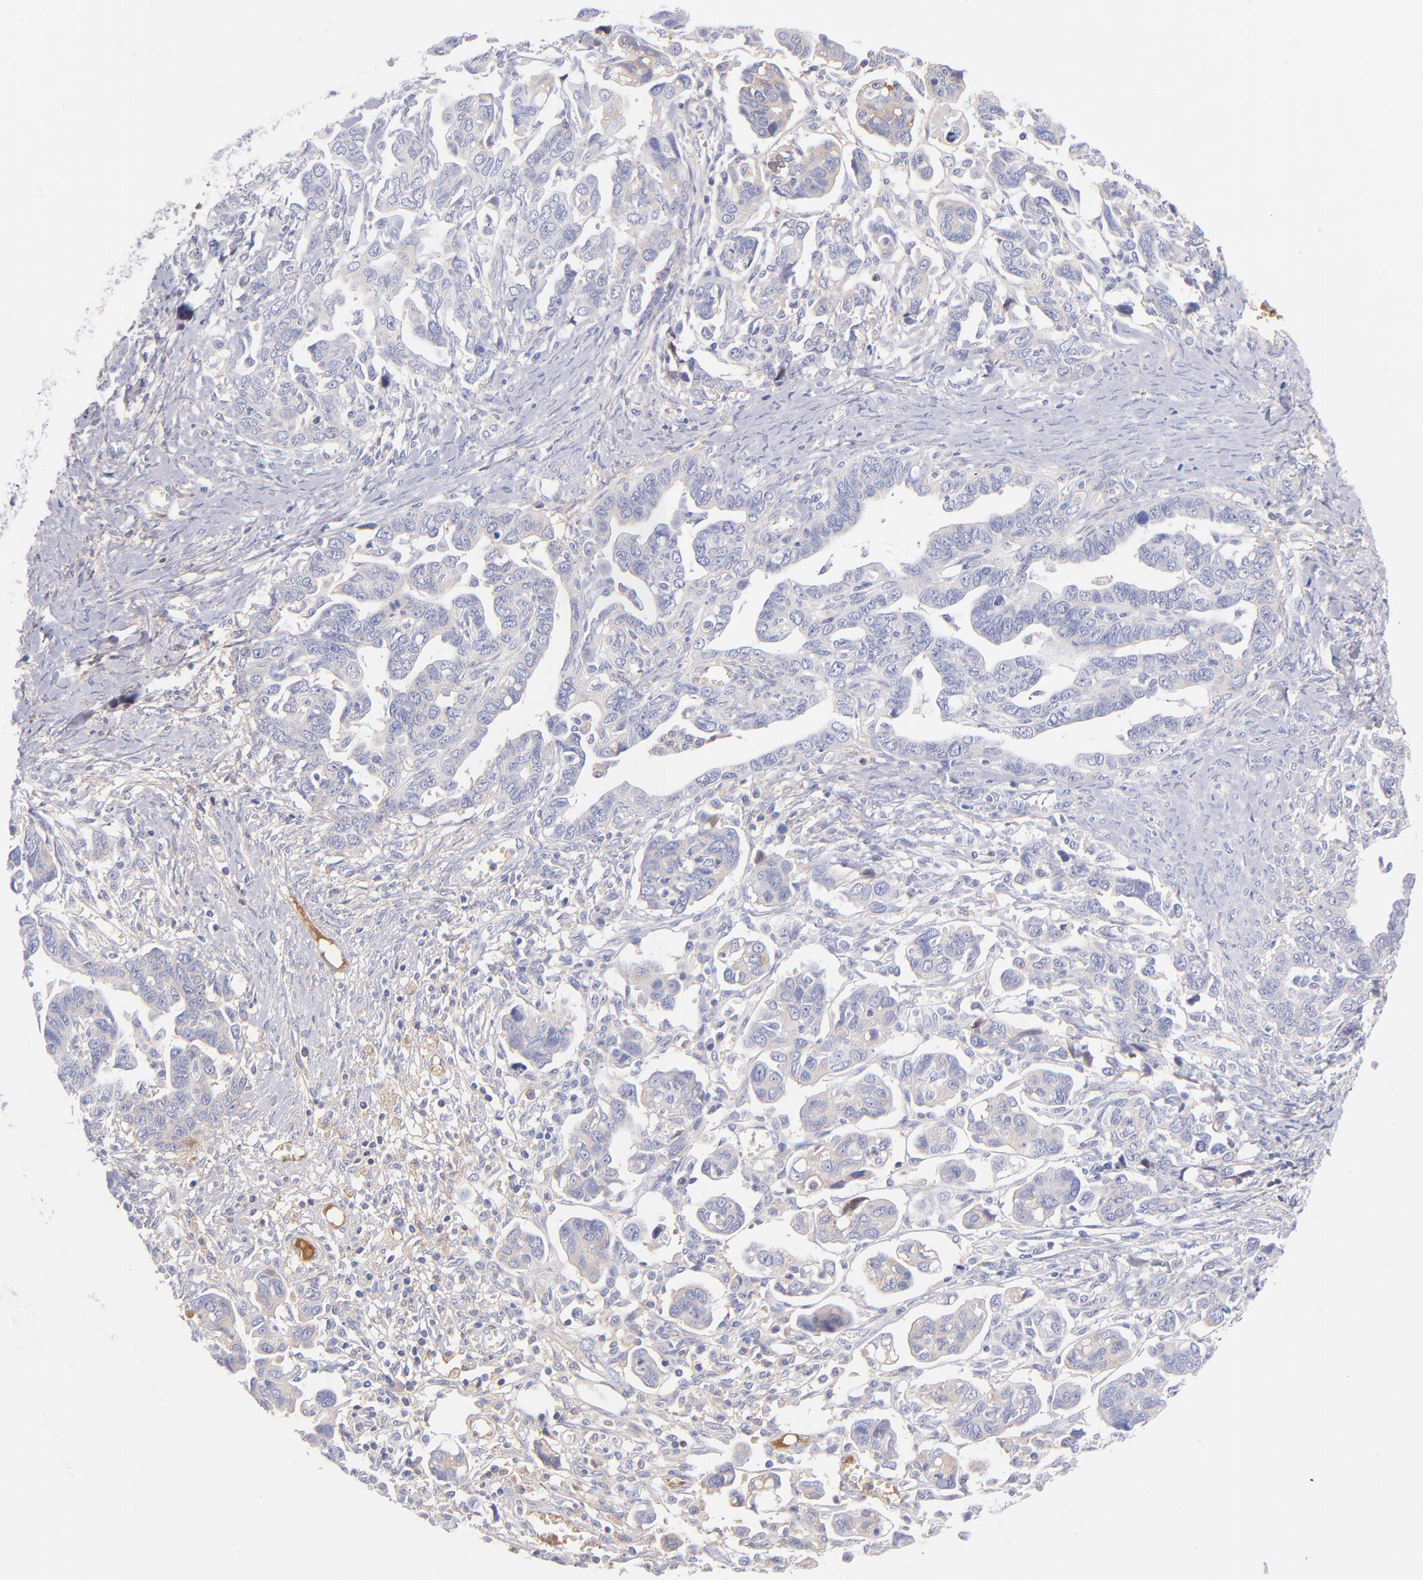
{"staining": {"intensity": "weak", "quantity": "<25%", "location": "cytoplasmic/membranous"}, "tissue": "ovarian cancer", "cell_type": "Tumor cells", "image_type": "cancer", "snomed": [{"axis": "morphology", "description": "Cystadenocarcinoma, serous, NOS"}, {"axis": "topography", "description": "Ovary"}], "caption": "DAB (3,3'-diaminobenzidine) immunohistochemical staining of ovarian cancer reveals no significant expression in tumor cells.", "gene": "HP", "patient": {"sex": "female", "age": 69}}